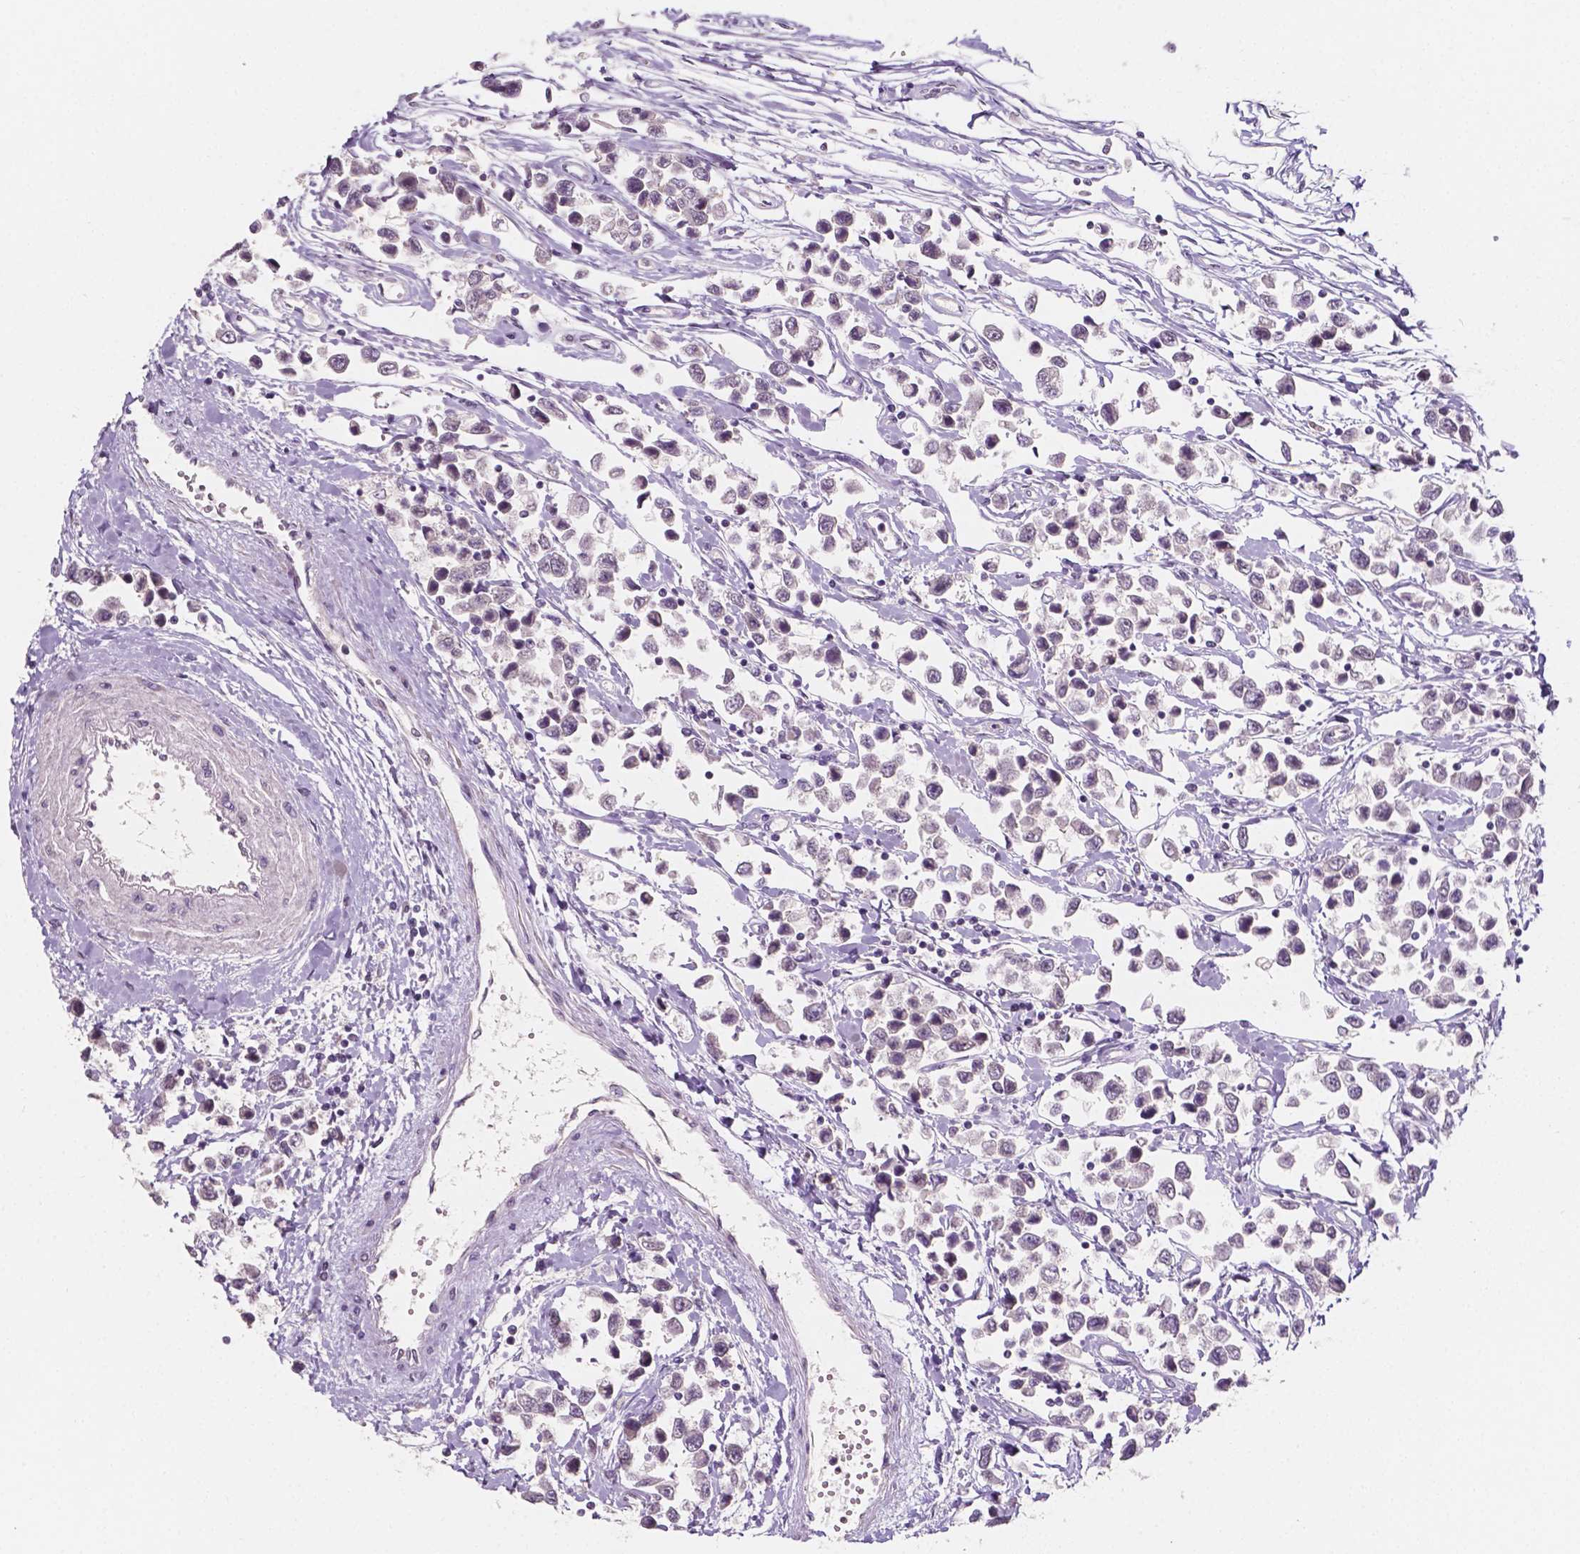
{"staining": {"intensity": "negative", "quantity": "none", "location": "none"}, "tissue": "testis cancer", "cell_type": "Tumor cells", "image_type": "cancer", "snomed": [{"axis": "morphology", "description": "Seminoma, NOS"}, {"axis": "topography", "description": "Testis"}], "caption": "IHC of human testis cancer (seminoma) reveals no staining in tumor cells.", "gene": "TAL1", "patient": {"sex": "male", "age": 34}}